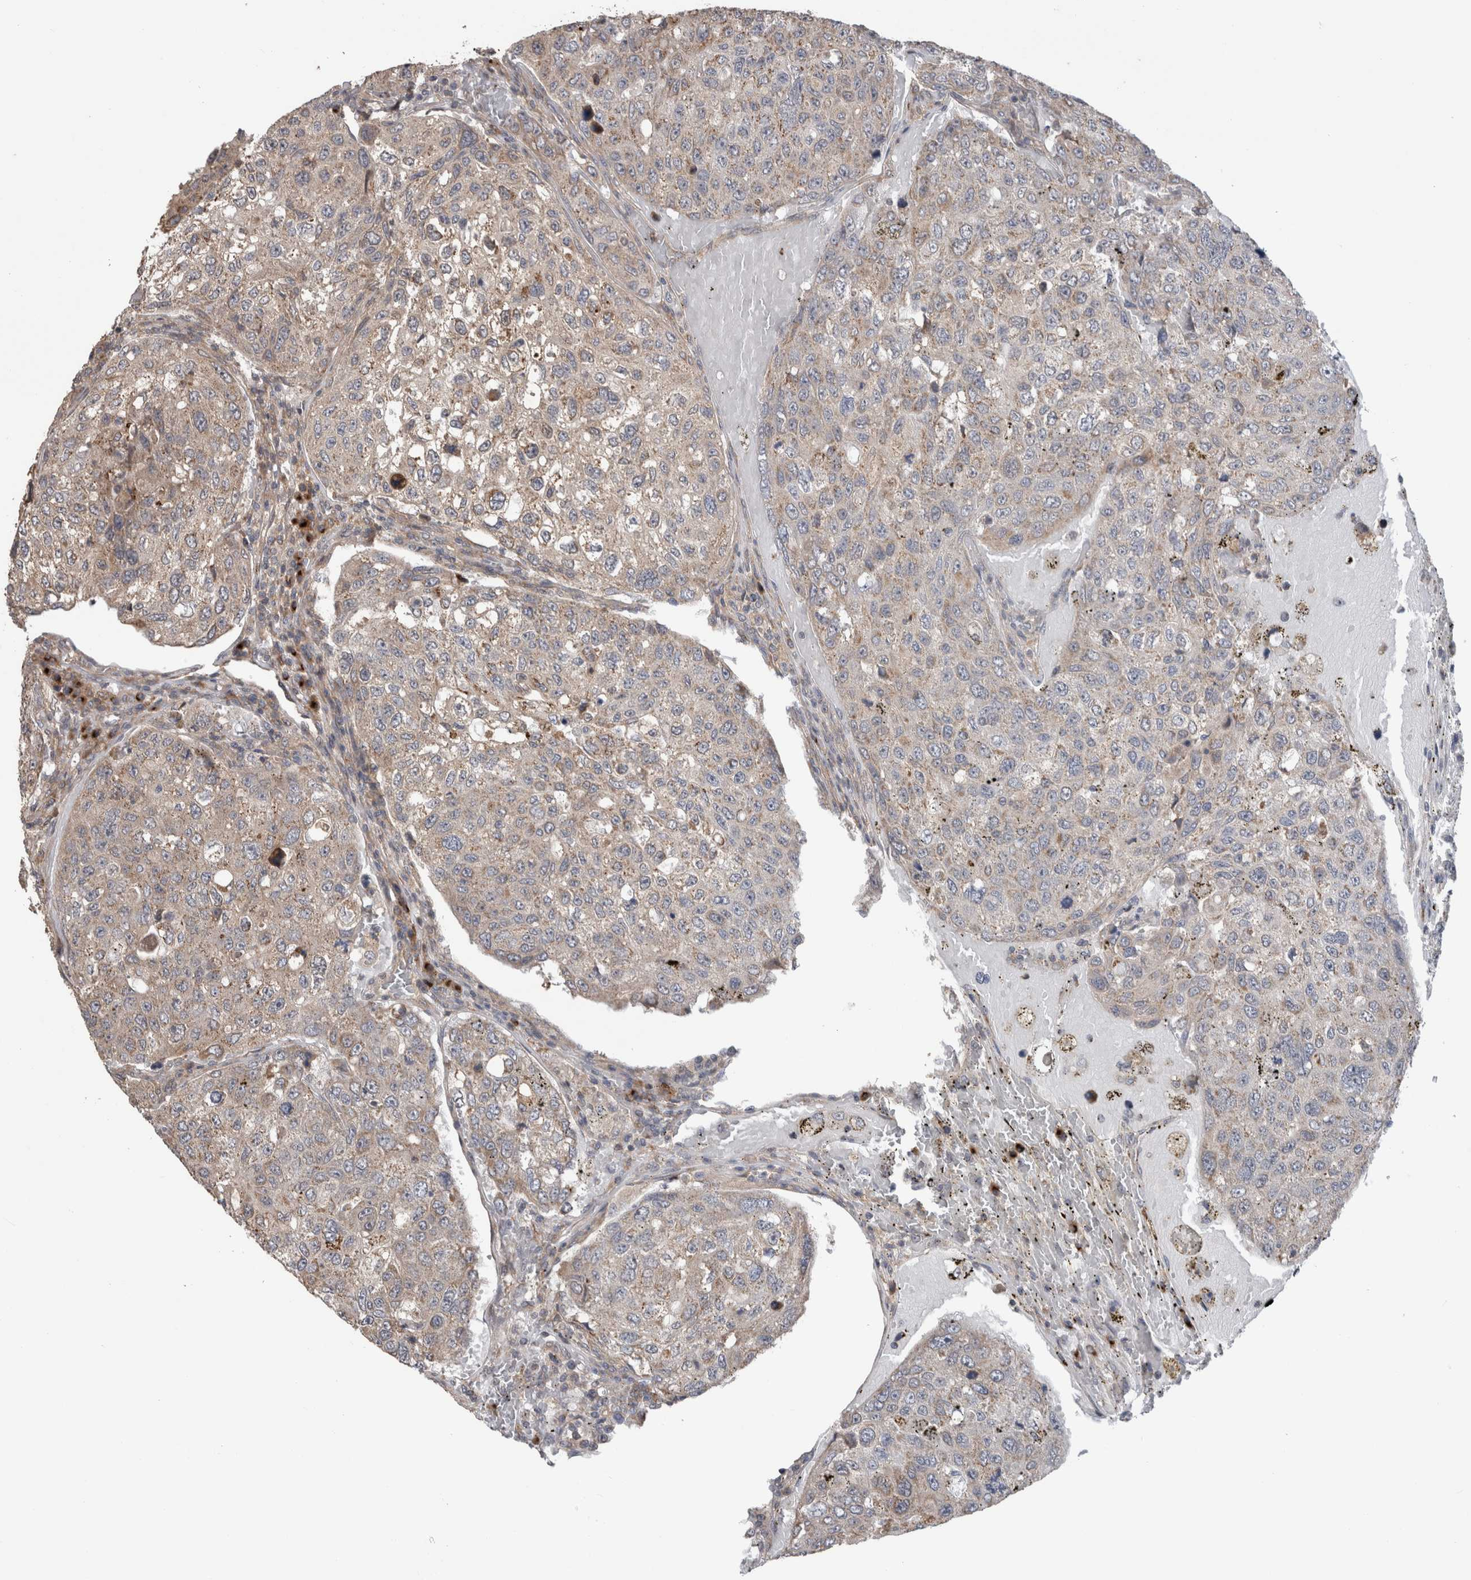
{"staining": {"intensity": "weak", "quantity": ">75%", "location": "cytoplasmic/membranous"}, "tissue": "urothelial cancer", "cell_type": "Tumor cells", "image_type": "cancer", "snomed": [{"axis": "morphology", "description": "Urothelial carcinoma, High grade"}, {"axis": "topography", "description": "Lymph node"}, {"axis": "topography", "description": "Urinary bladder"}], "caption": "Protein staining reveals weak cytoplasmic/membranous staining in approximately >75% of tumor cells in high-grade urothelial carcinoma.", "gene": "TRIM5", "patient": {"sex": "male", "age": 51}}